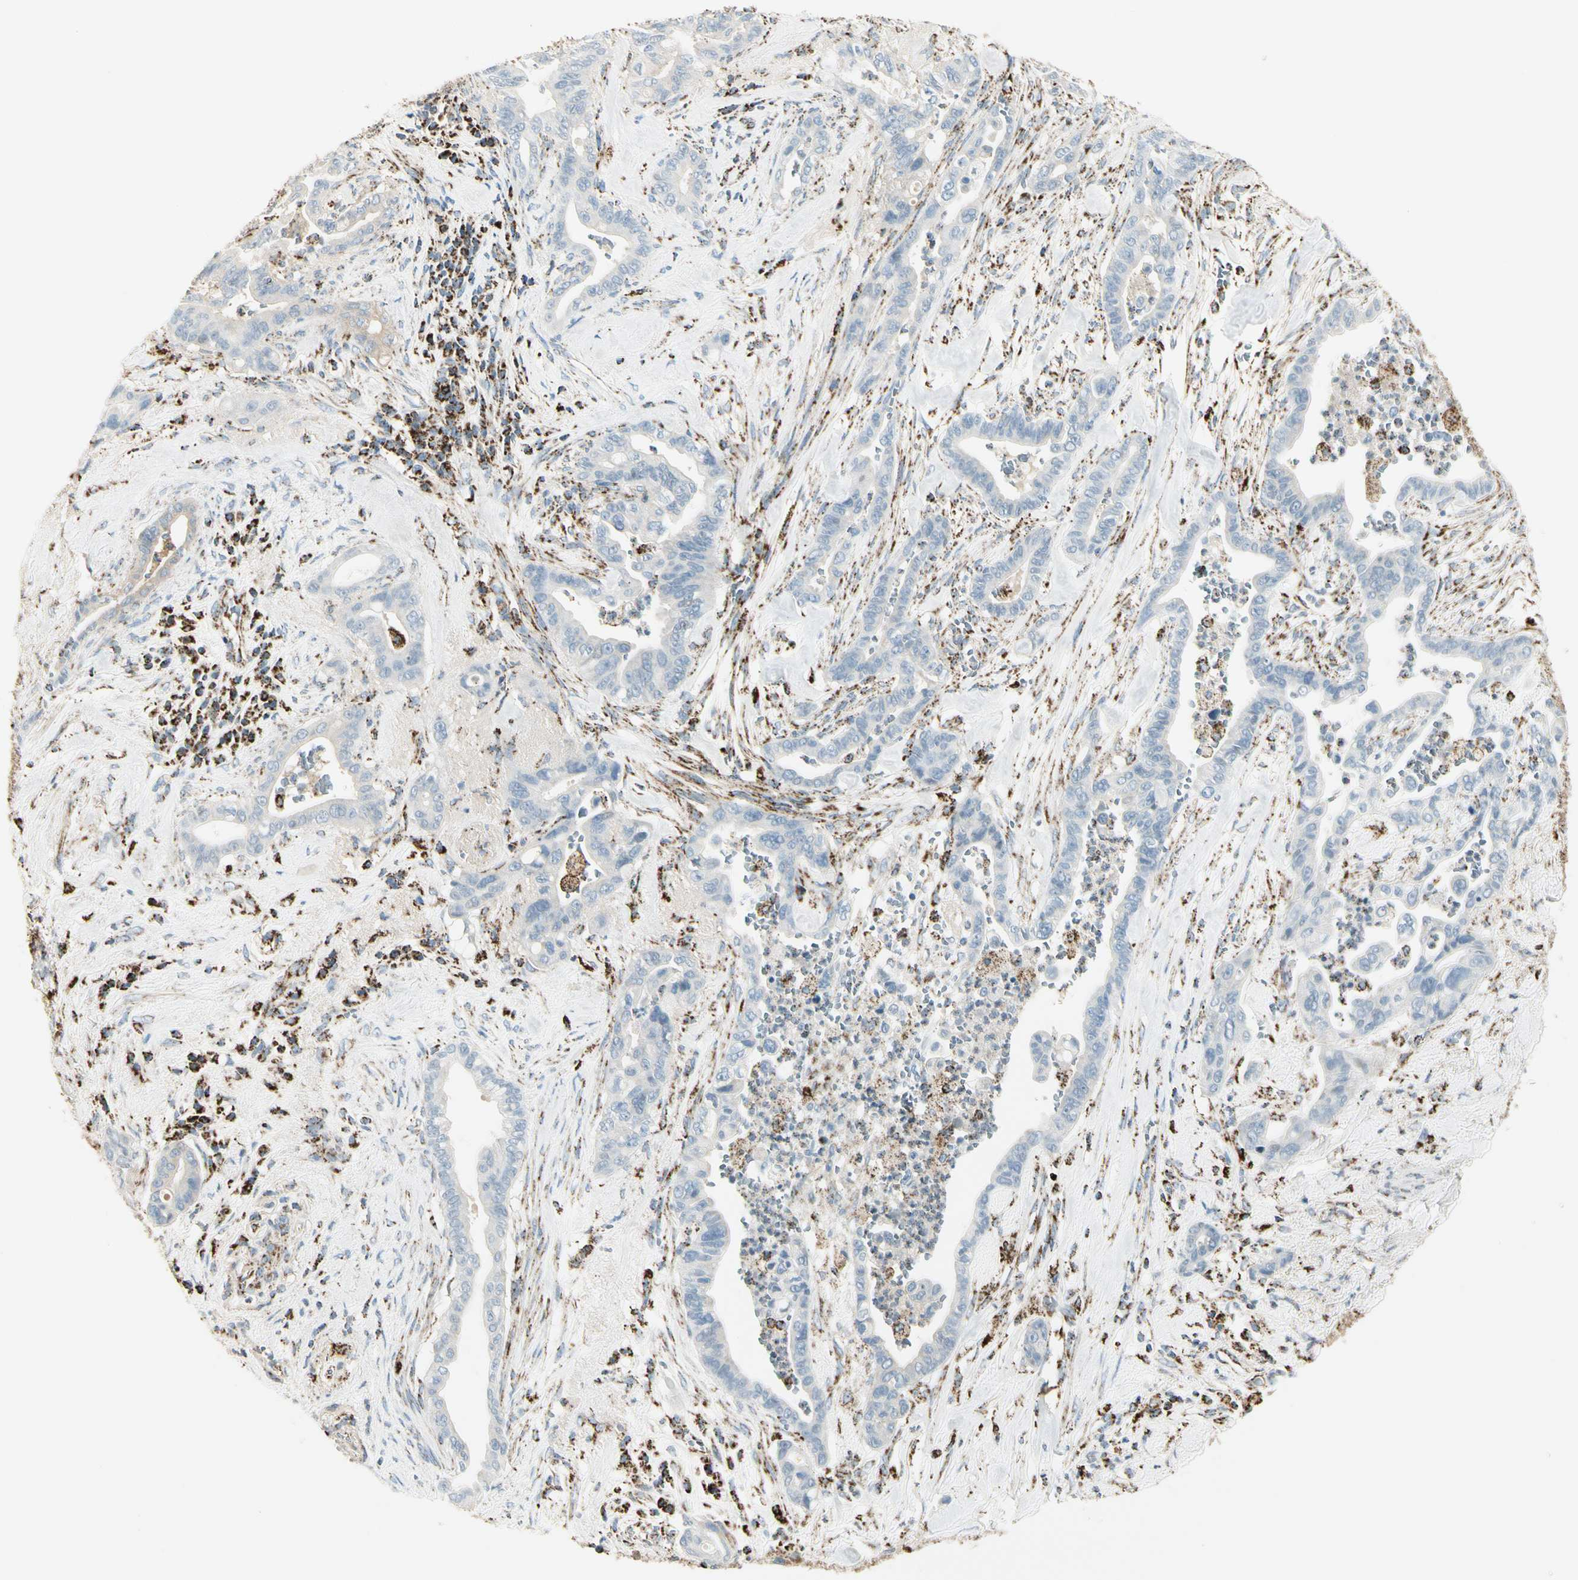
{"staining": {"intensity": "negative", "quantity": "none", "location": "none"}, "tissue": "pancreatic cancer", "cell_type": "Tumor cells", "image_type": "cancer", "snomed": [{"axis": "morphology", "description": "Adenocarcinoma, NOS"}, {"axis": "topography", "description": "Pancreas"}], "caption": "The image reveals no significant staining in tumor cells of adenocarcinoma (pancreatic).", "gene": "ME2", "patient": {"sex": "male", "age": 70}}